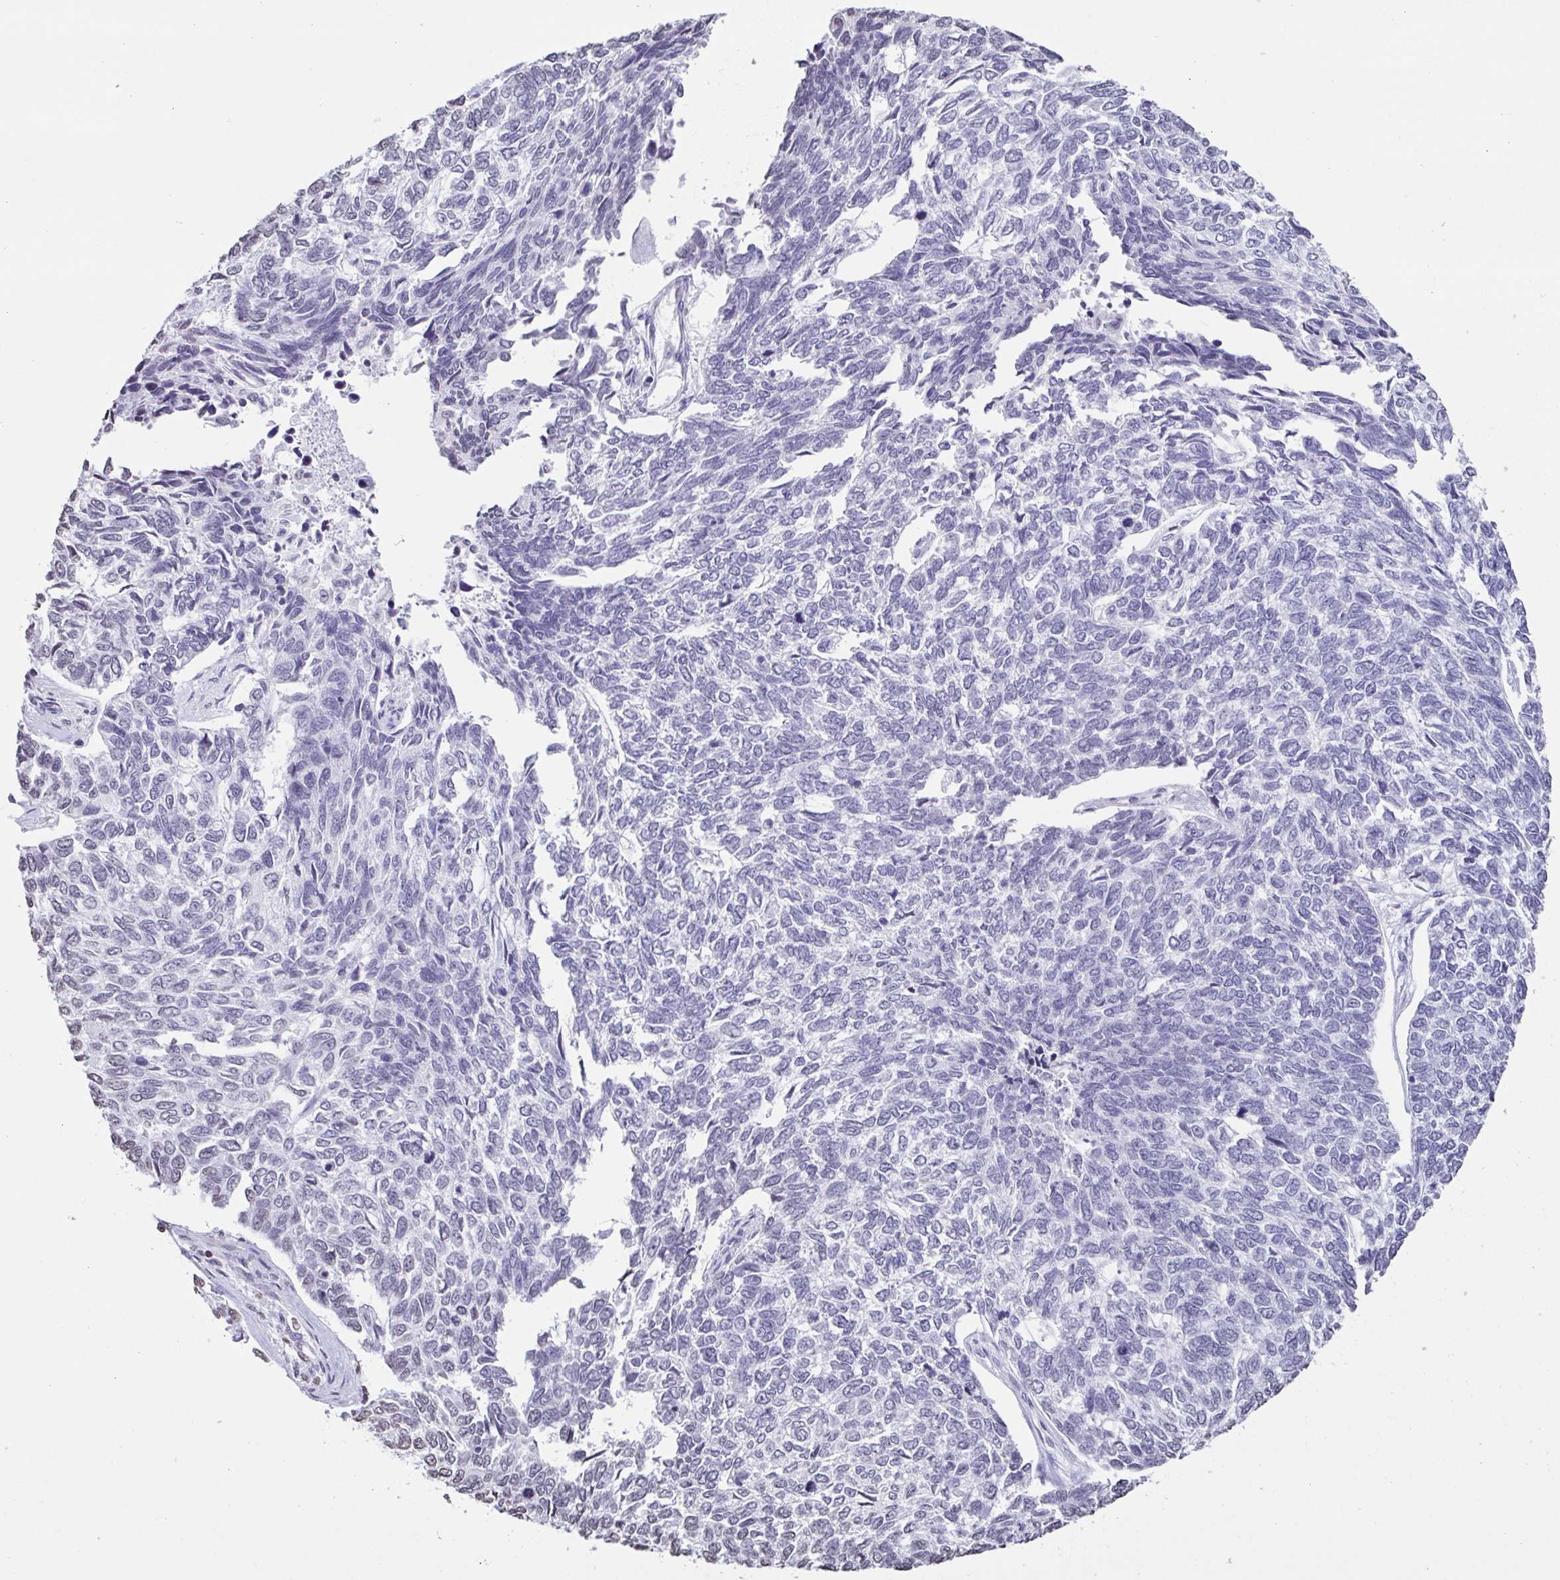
{"staining": {"intensity": "negative", "quantity": "none", "location": "none"}, "tissue": "skin cancer", "cell_type": "Tumor cells", "image_type": "cancer", "snomed": [{"axis": "morphology", "description": "Basal cell carcinoma"}, {"axis": "topography", "description": "Skin"}], "caption": "Immunohistochemistry micrograph of human skin cancer (basal cell carcinoma) stained for a protein (brown), which demonstrates no positivity in tumor cells. (Brightfield microscopy of DAB (3,3'-diaminobenzidine) immunohistochemistry at high magnification).", "gene": "VCY1B", "patient": {"sex": "female", "age": 65}}